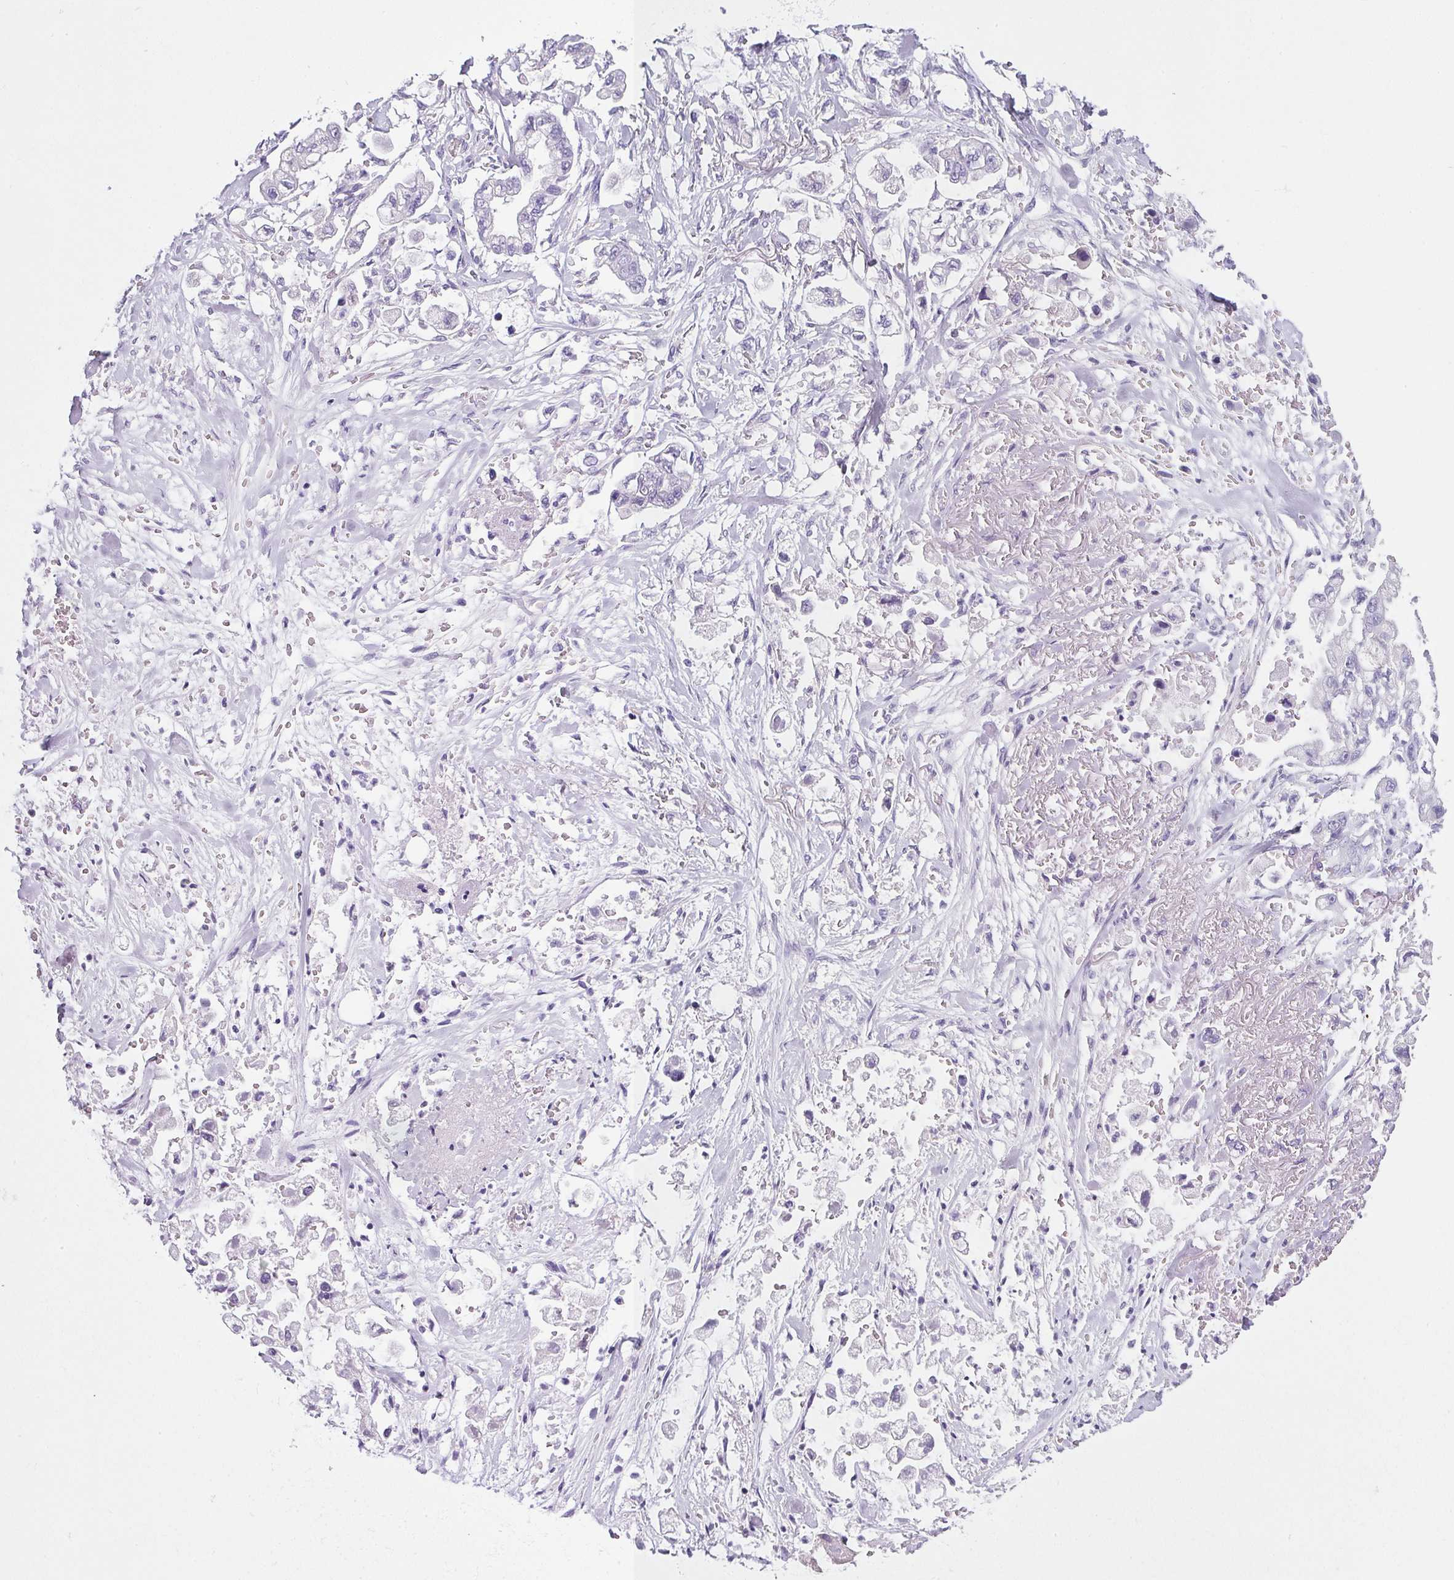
{"staining": {"intensity": "negative", "quantity": "none", "location": "none"}, "tissue": "stomach cancer", "cell_type": "Tumor cells", "image_type": "cancer", "snomed": [{"axis": "morphology", "description": "Adenocarcinoma, NOS"}, {"axis": "topography", "description": "Stomach"}], "caption": "Immunohistochemical staining of human adenocarcinoma (stomach) exhibits no significant positivity in tumor cells.", "gene": "VCY1B", "patient": {"sex": "male", "age": 62}}